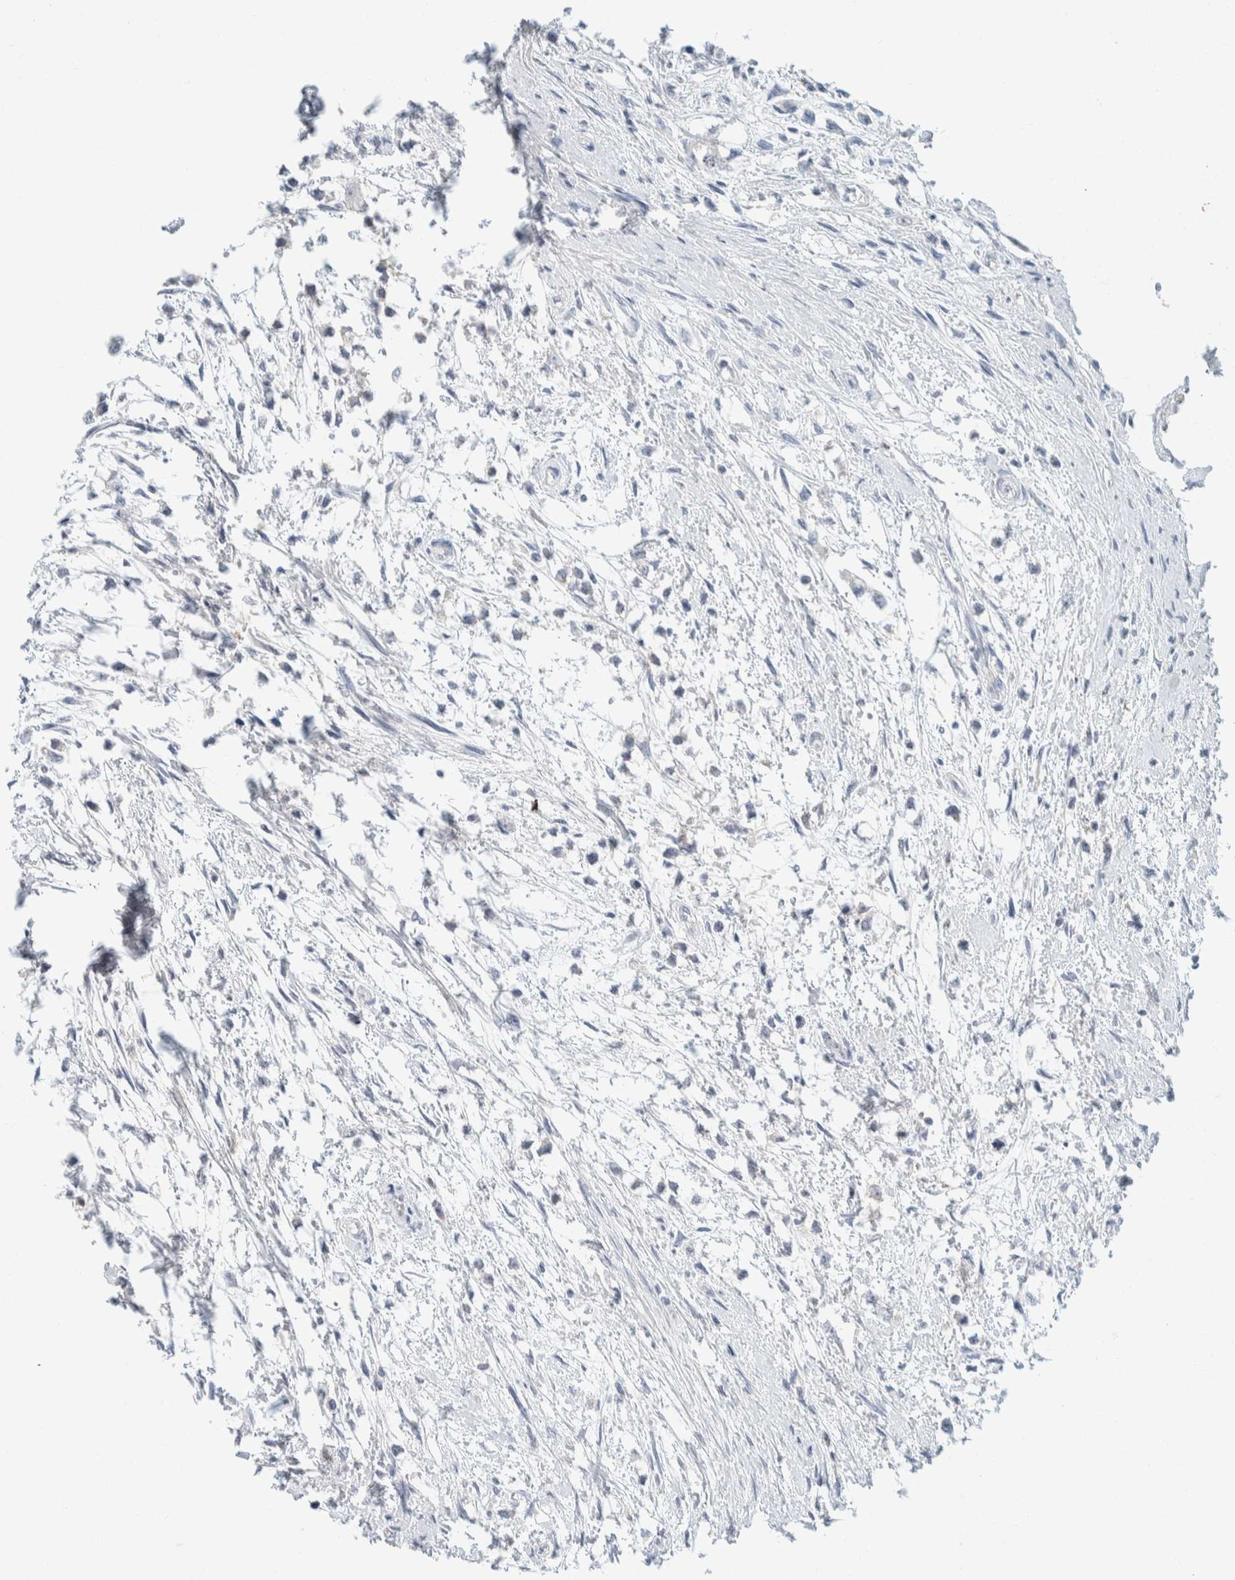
{"staining": {"intensity": "negative", "quantity": "none", "location": "none"}, "tissue": "testis cancer", "cell_type": "Tumor cells", "image_type": "cancer", "snomed": [{"axis": "morphology", "description": "Seminoma, NOS"}, {"axis": "morphology", "description": "Carcinoma, Embryonal, NOS"}, {"axis": "topography", "description": "Testis"}], "caption": "Testis cancer stained for a protein using immunohistochemistry (IHC) reveals no staining tumor cells.", "gene": "ALOX12B", "patient": {"sex": "male", "age": 51}}